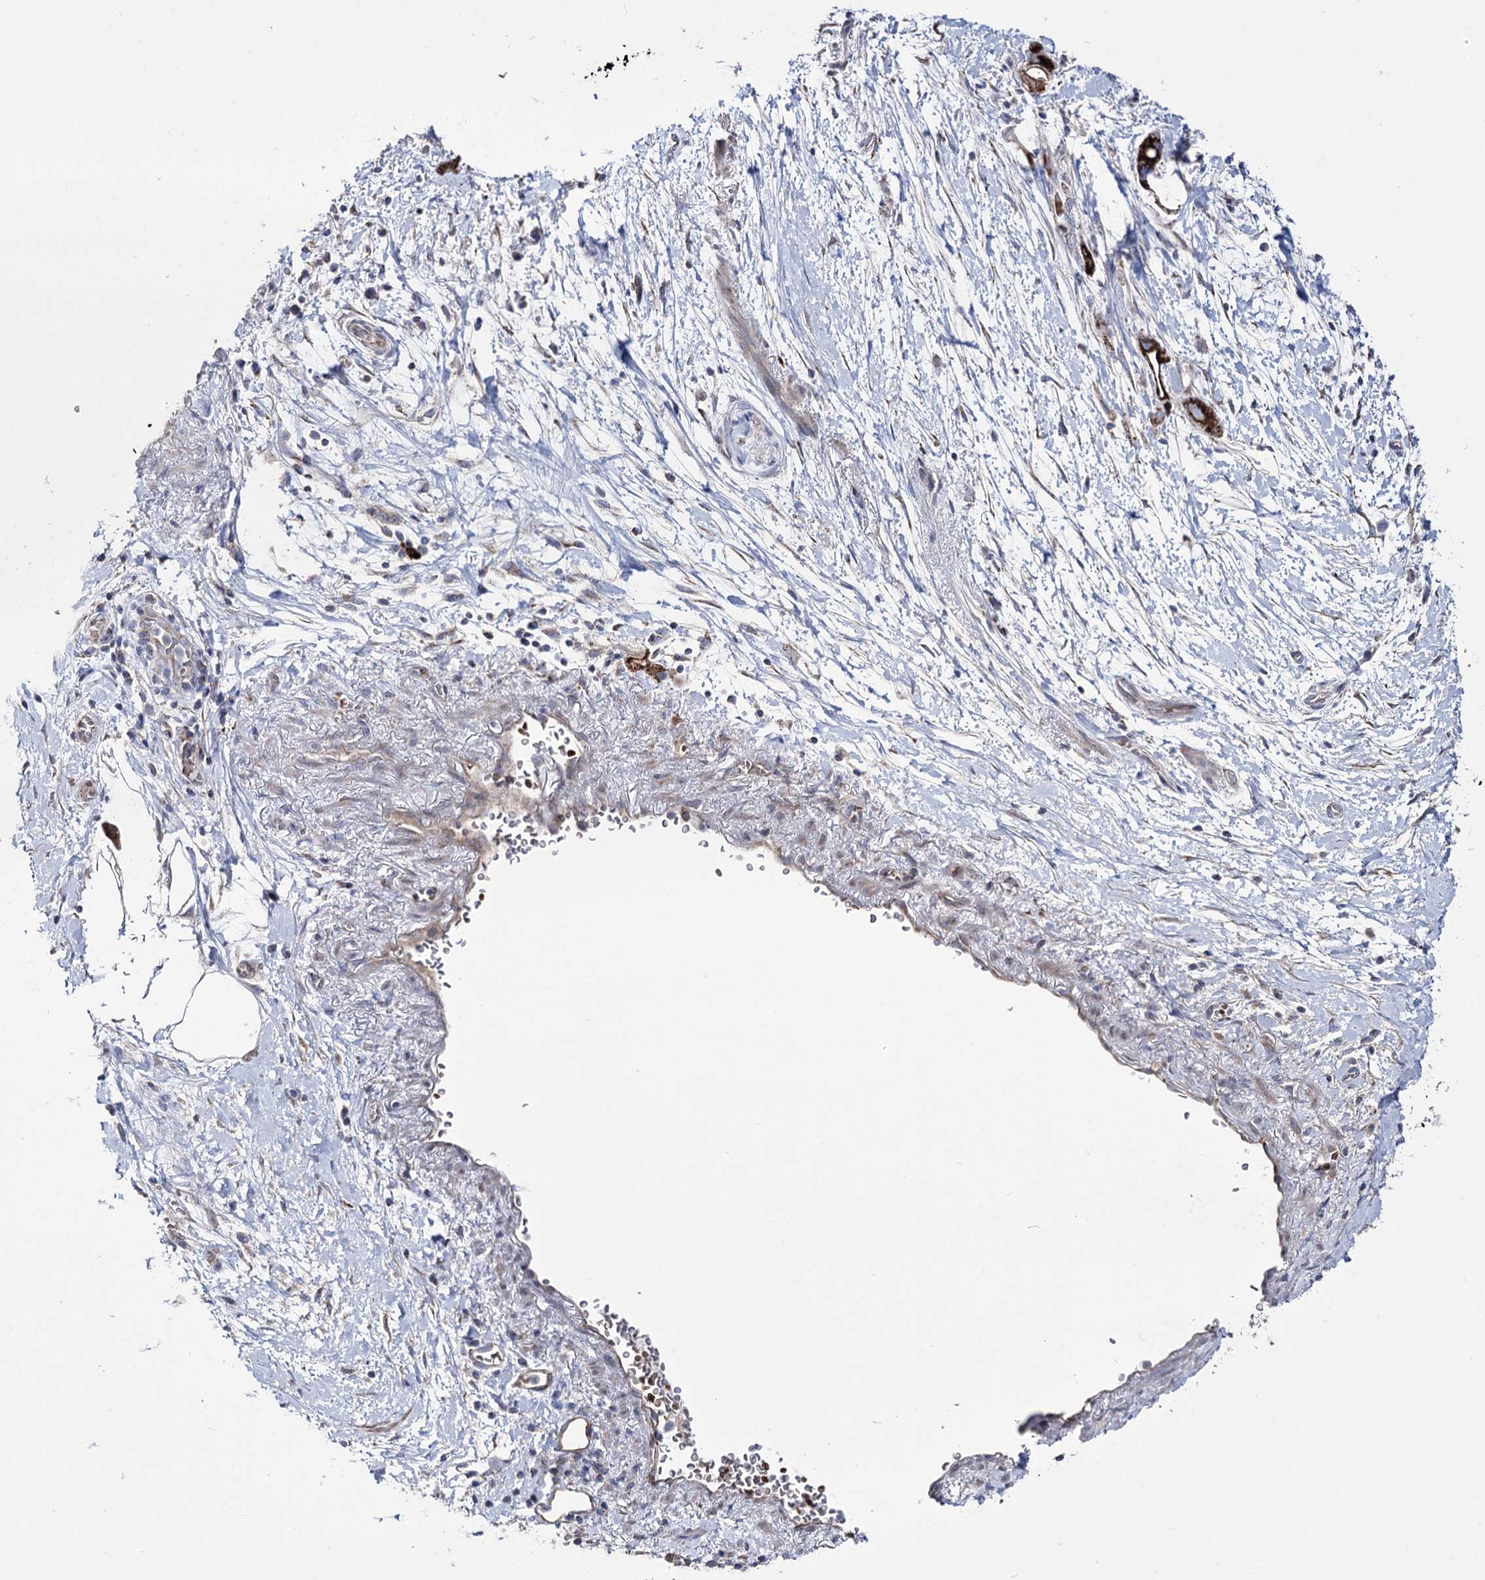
{"staining": {"intensity": "strong", "quantity": "<25%", "location": "cytoplasmic/membranous"}, "tissue": "pancreatic cancer", "cell_type": "Tumor cells", "image_type": "cancer", "snomed": [{"axis": "morphology", "description": "Normal tissue, NOS"}, {"axis": "morphology", "description": "Adenocarcinoma, NOS"}, {"axis": "topography", "description": "Pancreas"}], "caption": "Immunohistochemical staining of pancreatic adenocarcinoma reveals medium levels of strong cytoplasmic/membranous protein expression in approximately <25% of tumor cells.", "gene": "OSBPL5", "patient": {"sex": "female", "age": 68}}